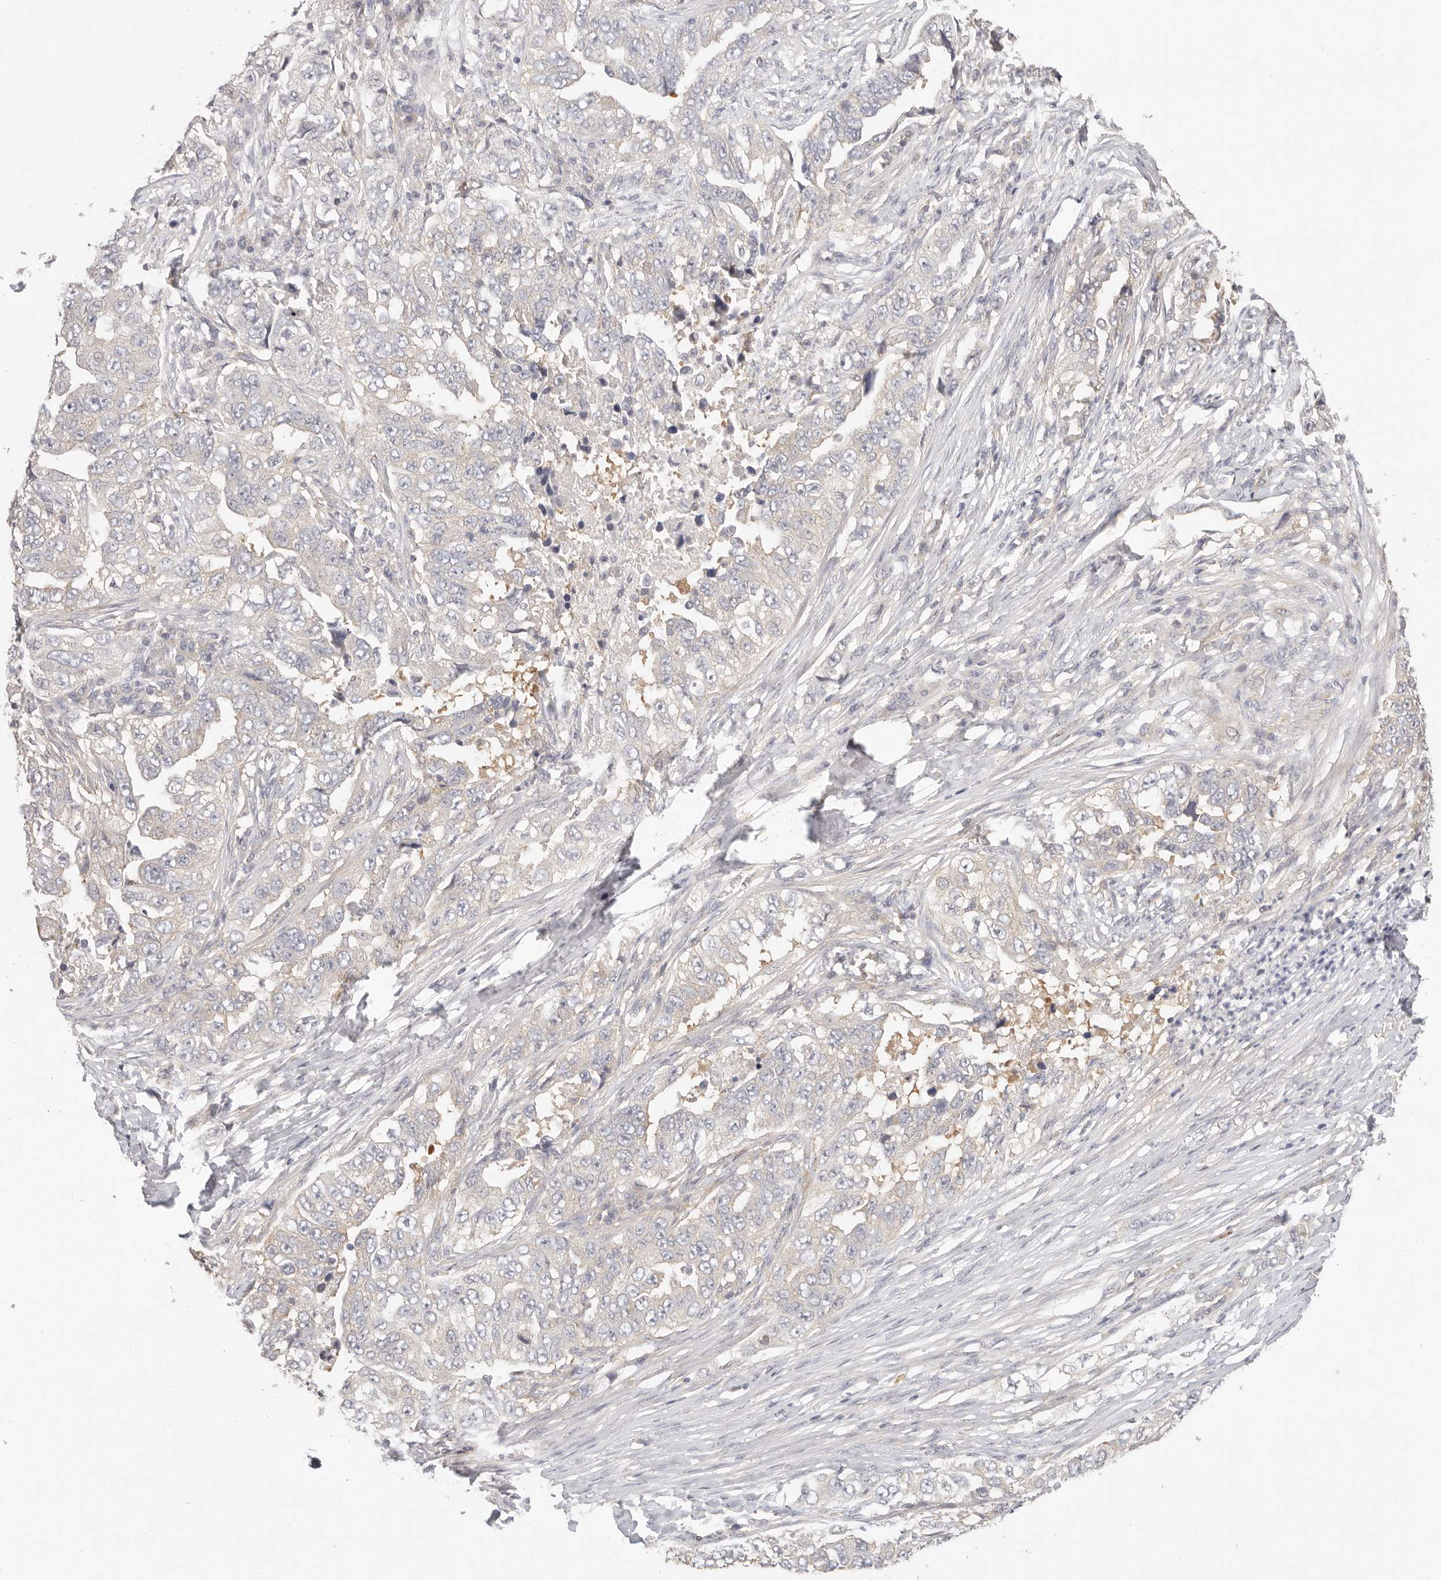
{"staining": {"intensity": "weak", "quantity": "<25%", "location": "cytoplasmic/membranous"}, "tissue": "lung cancer", "cell_type": "Tumor cells", "image_type": "cancer", "snomed": [{"axis": "morphology", "description": "Adenocarcinoma, NOS"}, {"axis": "topography", "description": "Lung"}], "caption": "DAB immunohistochemical staining of human lung adenocarcinoma demonstrates no significant positivity in tumor cells.", "gene": "DTNBP1", "patient": {"sex": "female", "age": 51}}